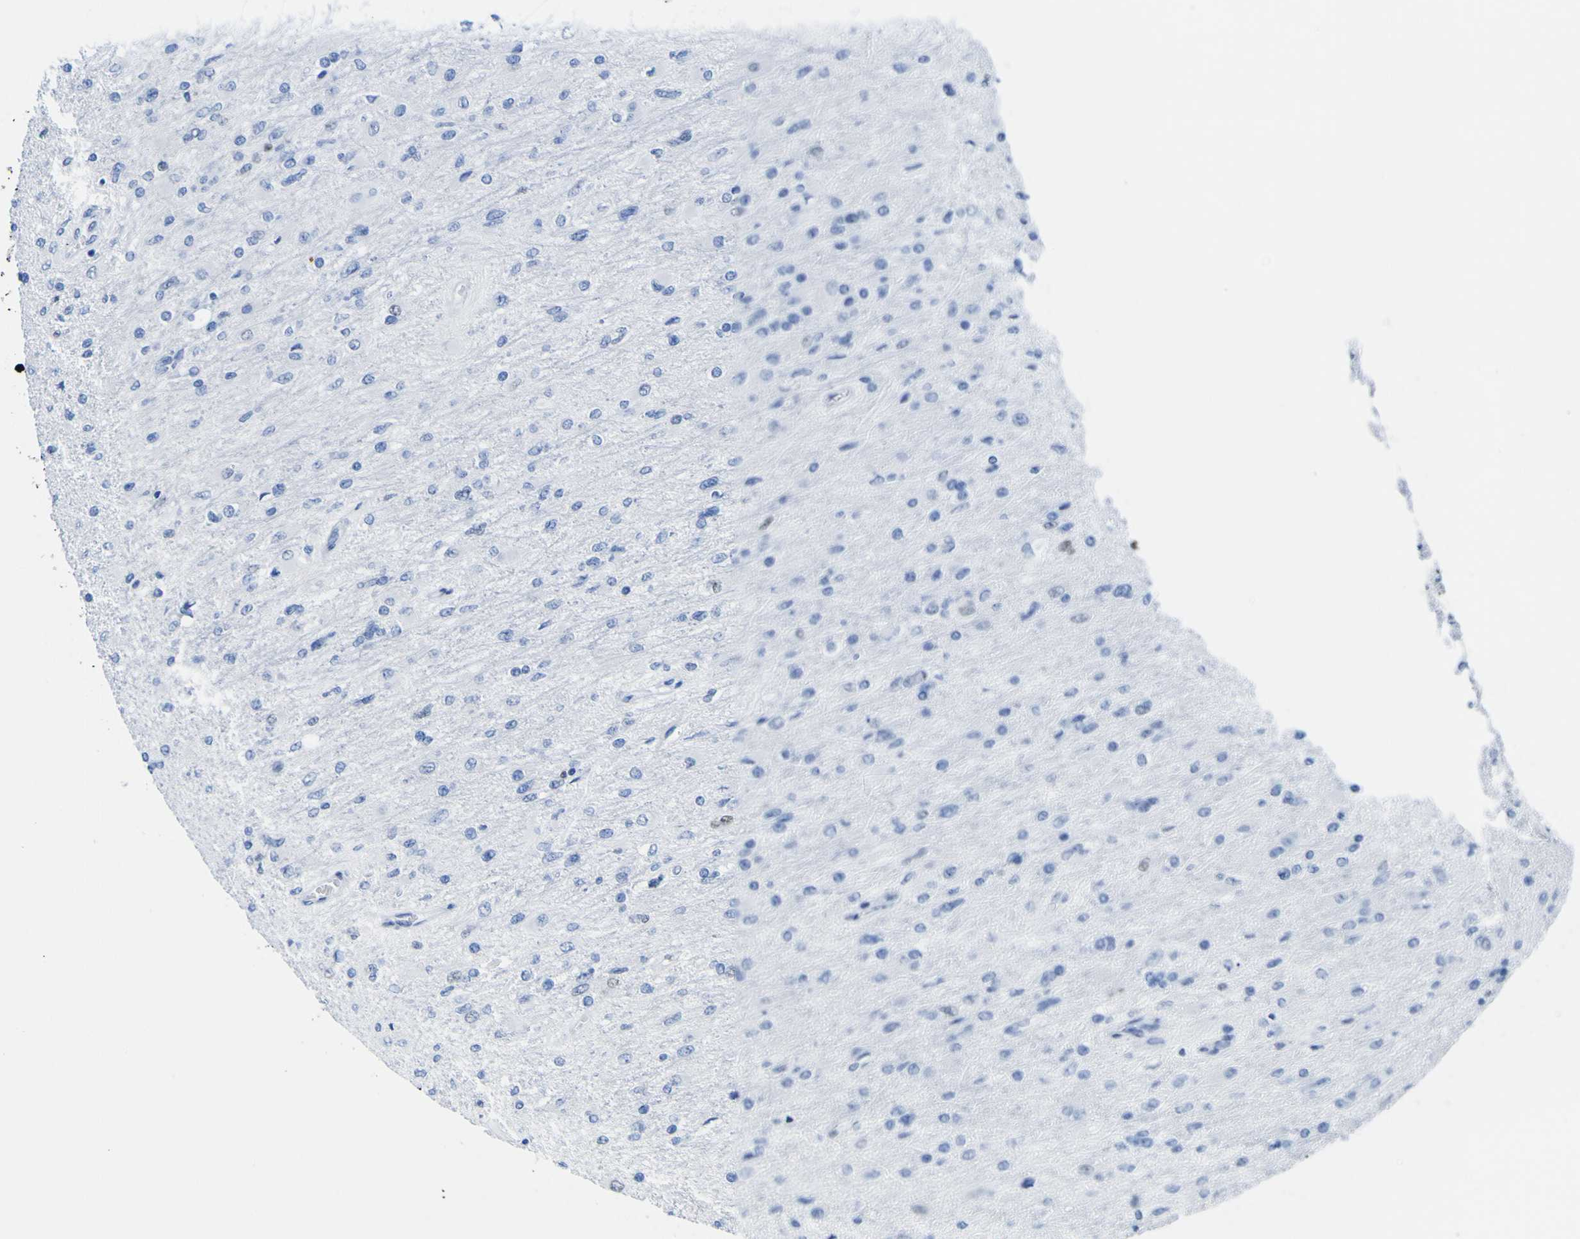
{"staining": {"intensity": "negative", "quantity": "none", "location": "none"}, "tissue": "glioma", "cell_type": "Tumor cells", "image_type": "cancer", "snomed": [{"axis": "morphology", "description": "Glioma, malignant, High grade"}, {"axis": "topography", "description": "Cerebral cortex"}], "caption": "This is an immunohistochemistry photomicrograph of human glioma. There is no positivity in tumor cells.", "gene": "DACH1", "patient": {"sex": "female", "age": 36}}